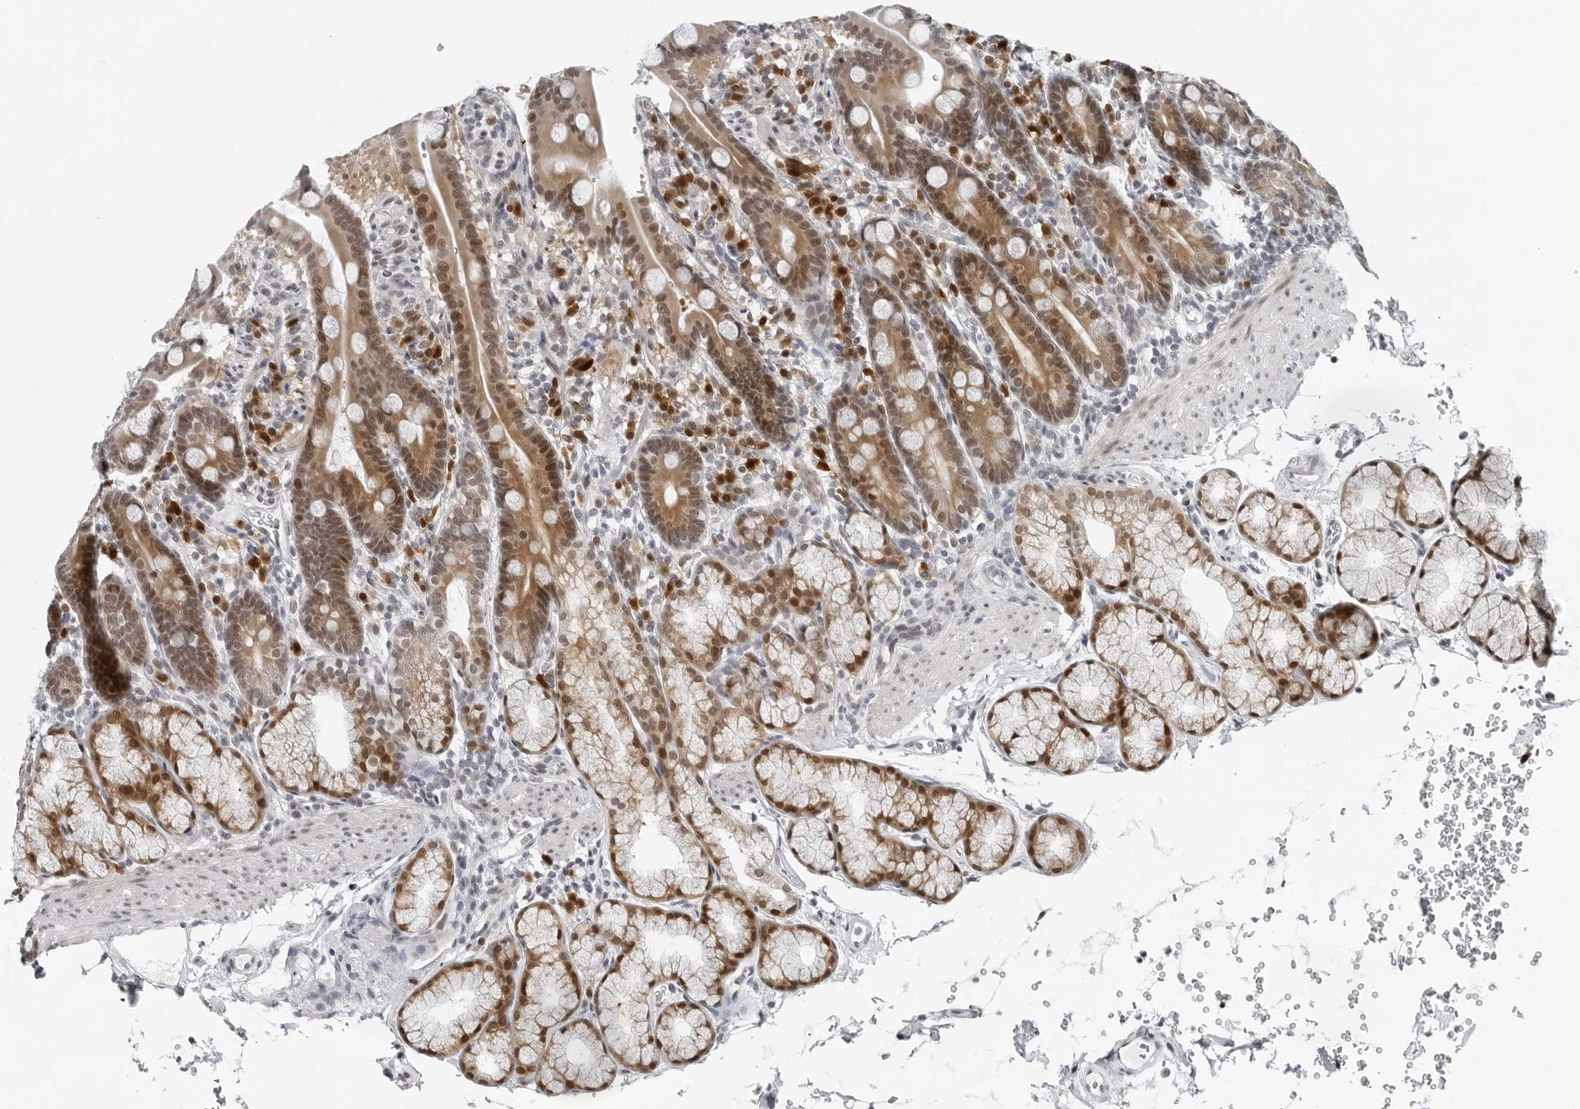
{"staining": {"intensity": "moderate", "quantity": "25%-75%", "location": "cytoplasmic/membranous,nuclear"}, "tissue": "duodenum", "cell_type": "Glandular cells", "image_type": "normal", "snomed": [{"axis": "morphology", "description": "Normal tissue, NOS"}, {"axis": "topography", "description": "Duodenum"}], "caption": "High-magnification brightfield microscopy of benign duodenum stained with DAB (3,3'-diaminobenzidine) (brown) and counterstained with hematoxylin (blue). glandular cells exhibit moderate cytoplasmic/membranous,nuclear staining is seen in about25%-75% of cells.", "gene": "PPP1R42", "patient": {"sex": "male", "age": 54}}